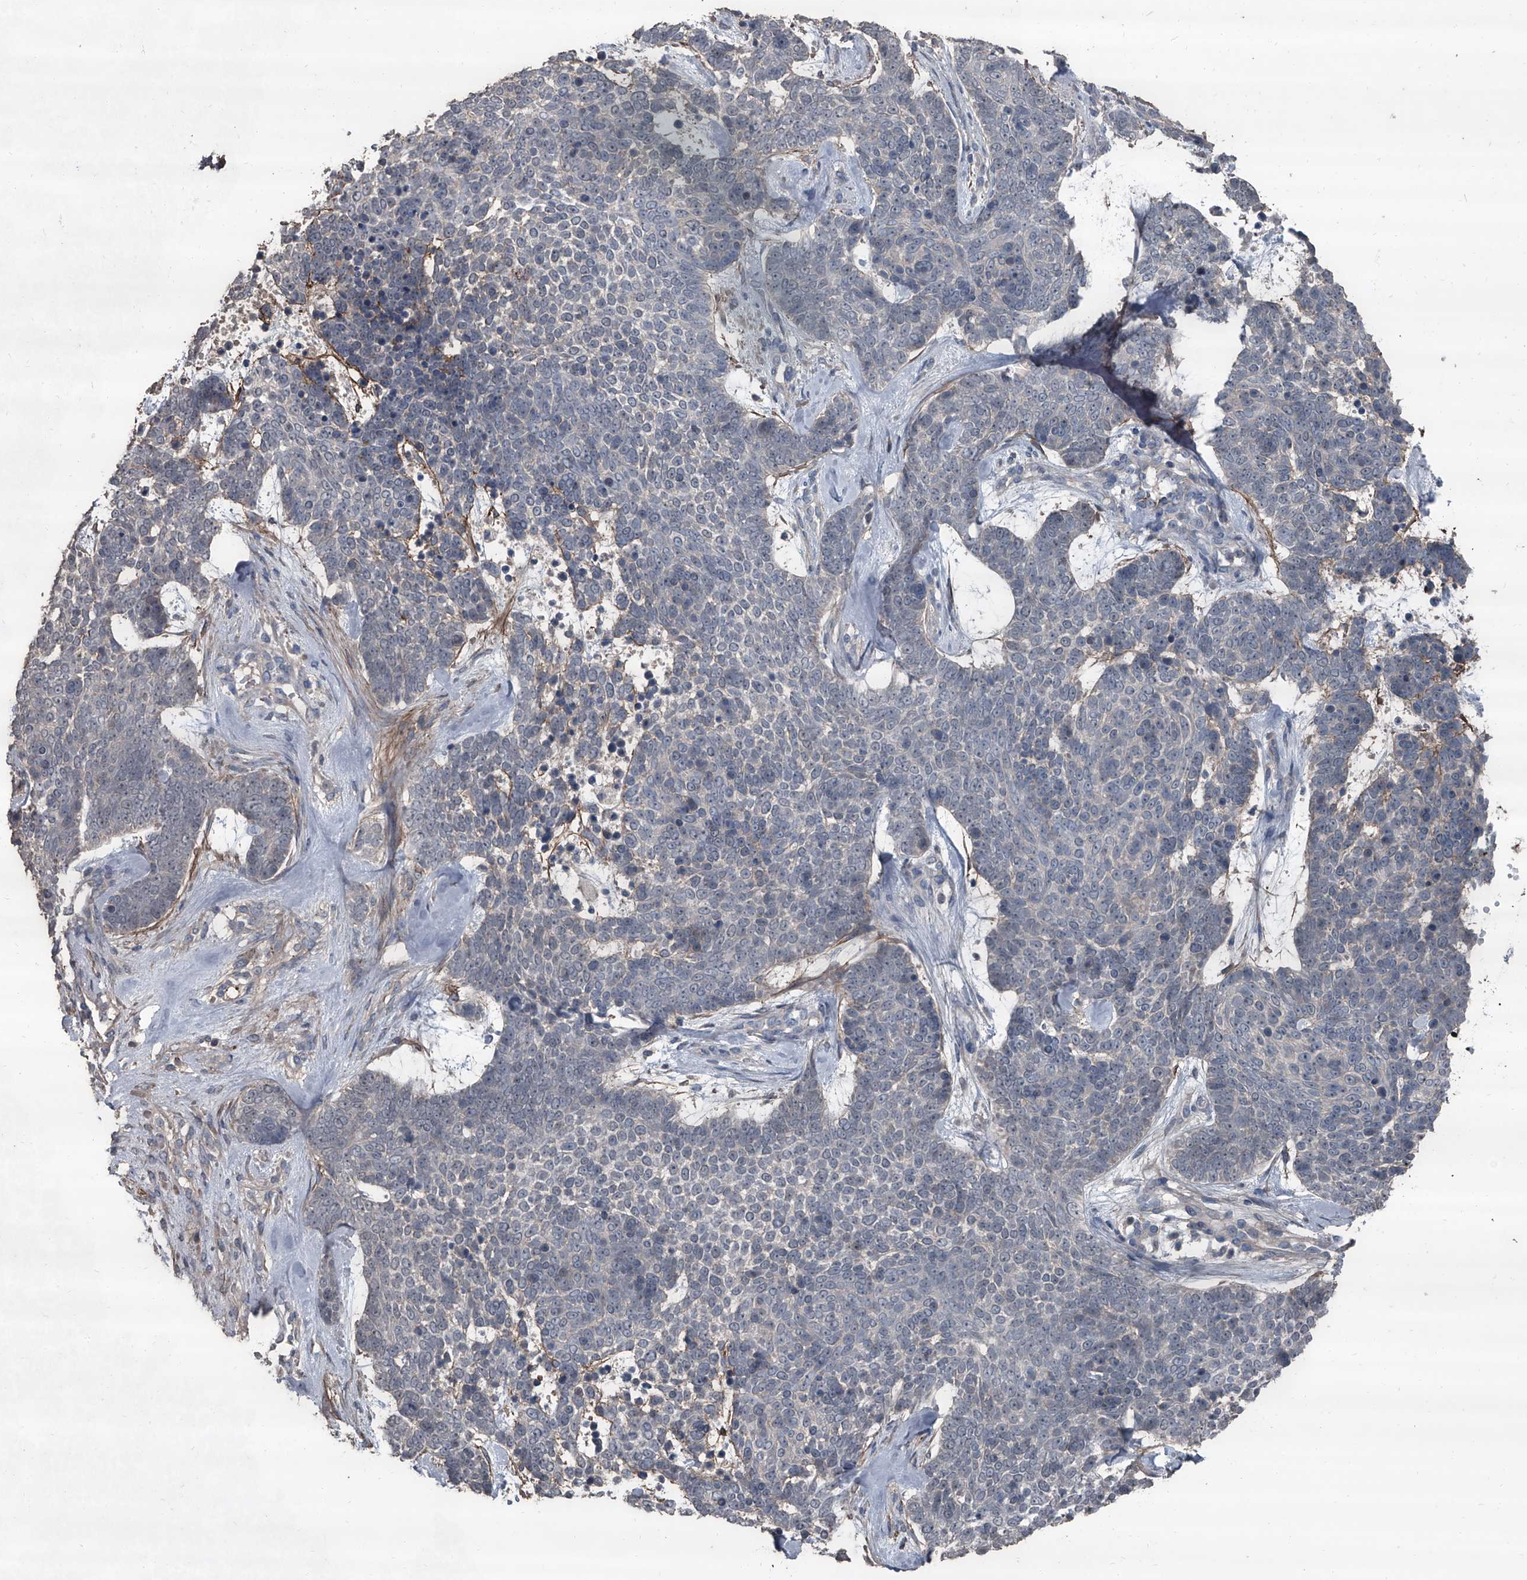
{"staining": {"intensity": "negative", "quantity": "none", "location": "none"}, "tissue": "skin cancer", "cell_type": "Tumor cells", "image_type": "cancer", "snomed": [{"axis": "morphology", "description": "Basal cell carcinoma"}, {"axis": "topography", "description": "Skin"}], "caption": "This is a histopathology image of immunohistochemistry staining of skin basal cell carcinoma, which shows no staining in tumor cells. Brightfield microscopy of immunohistochemistry stained with DAB (brown) and hematoxylin (blue), captured at high magnification.", "gene": "OARD1", "patient": {"sex": "female", "age": 81}}